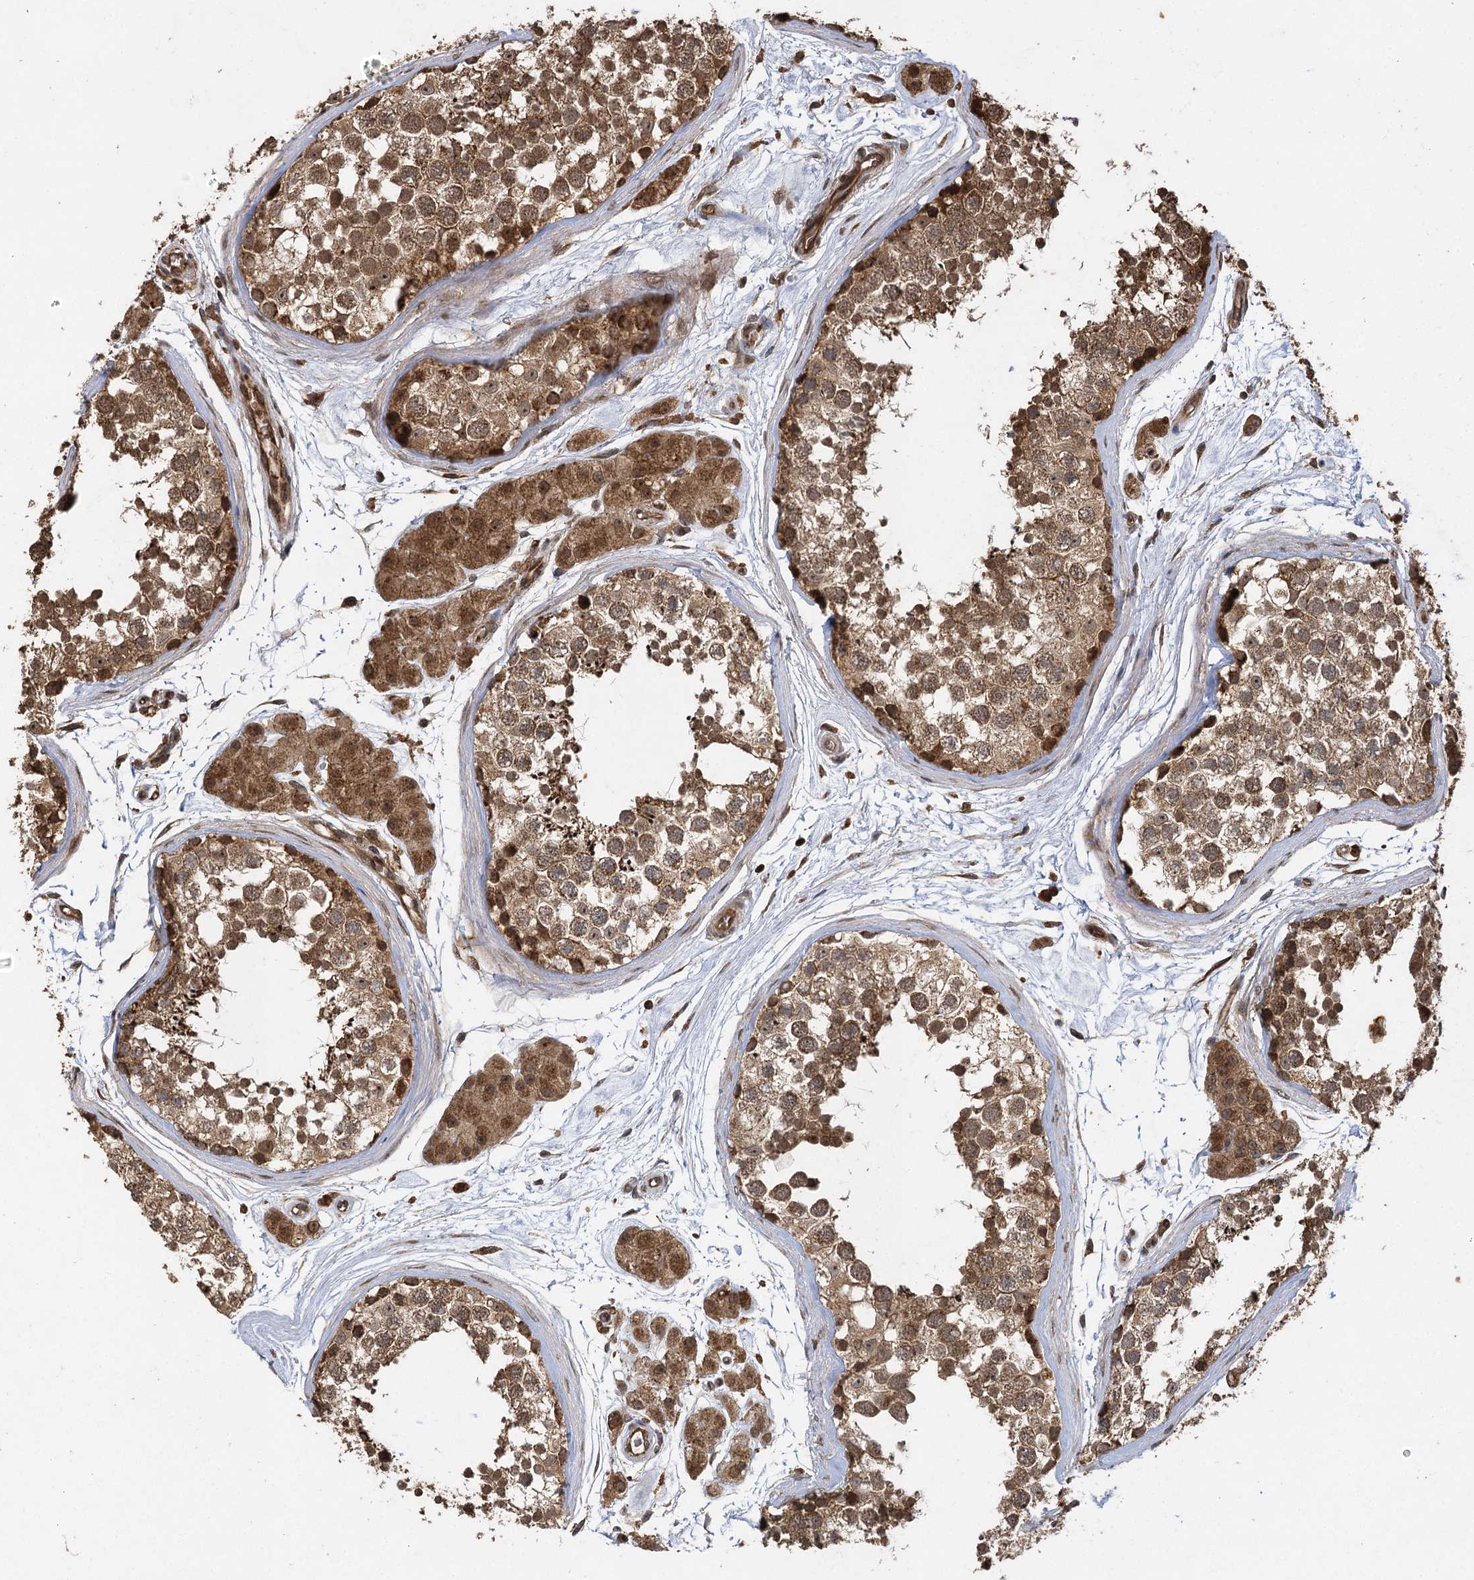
{"staining": {"intensity": "moderate", "quantity": ">75%", "location": "cytoplasmic/membranous,nuclear"}, "tissue": "testis", "cell_type": "Cells in seminiferous ducts", "image_type": "normal", "snomed": [{"axis": "morphology", "description": "Normal tissue, NOS"}, {"axis": "topography", "description": "Testis"}], "caption": "Unremarkable testis shows moderate cytoplasmic/membranous,nuclear staining in about >75% of cells in seminiferous ducts, visualized by immunohistochemistry.", "gene": "IL11RA", "patient": {"sex": "male", "age": 56}}